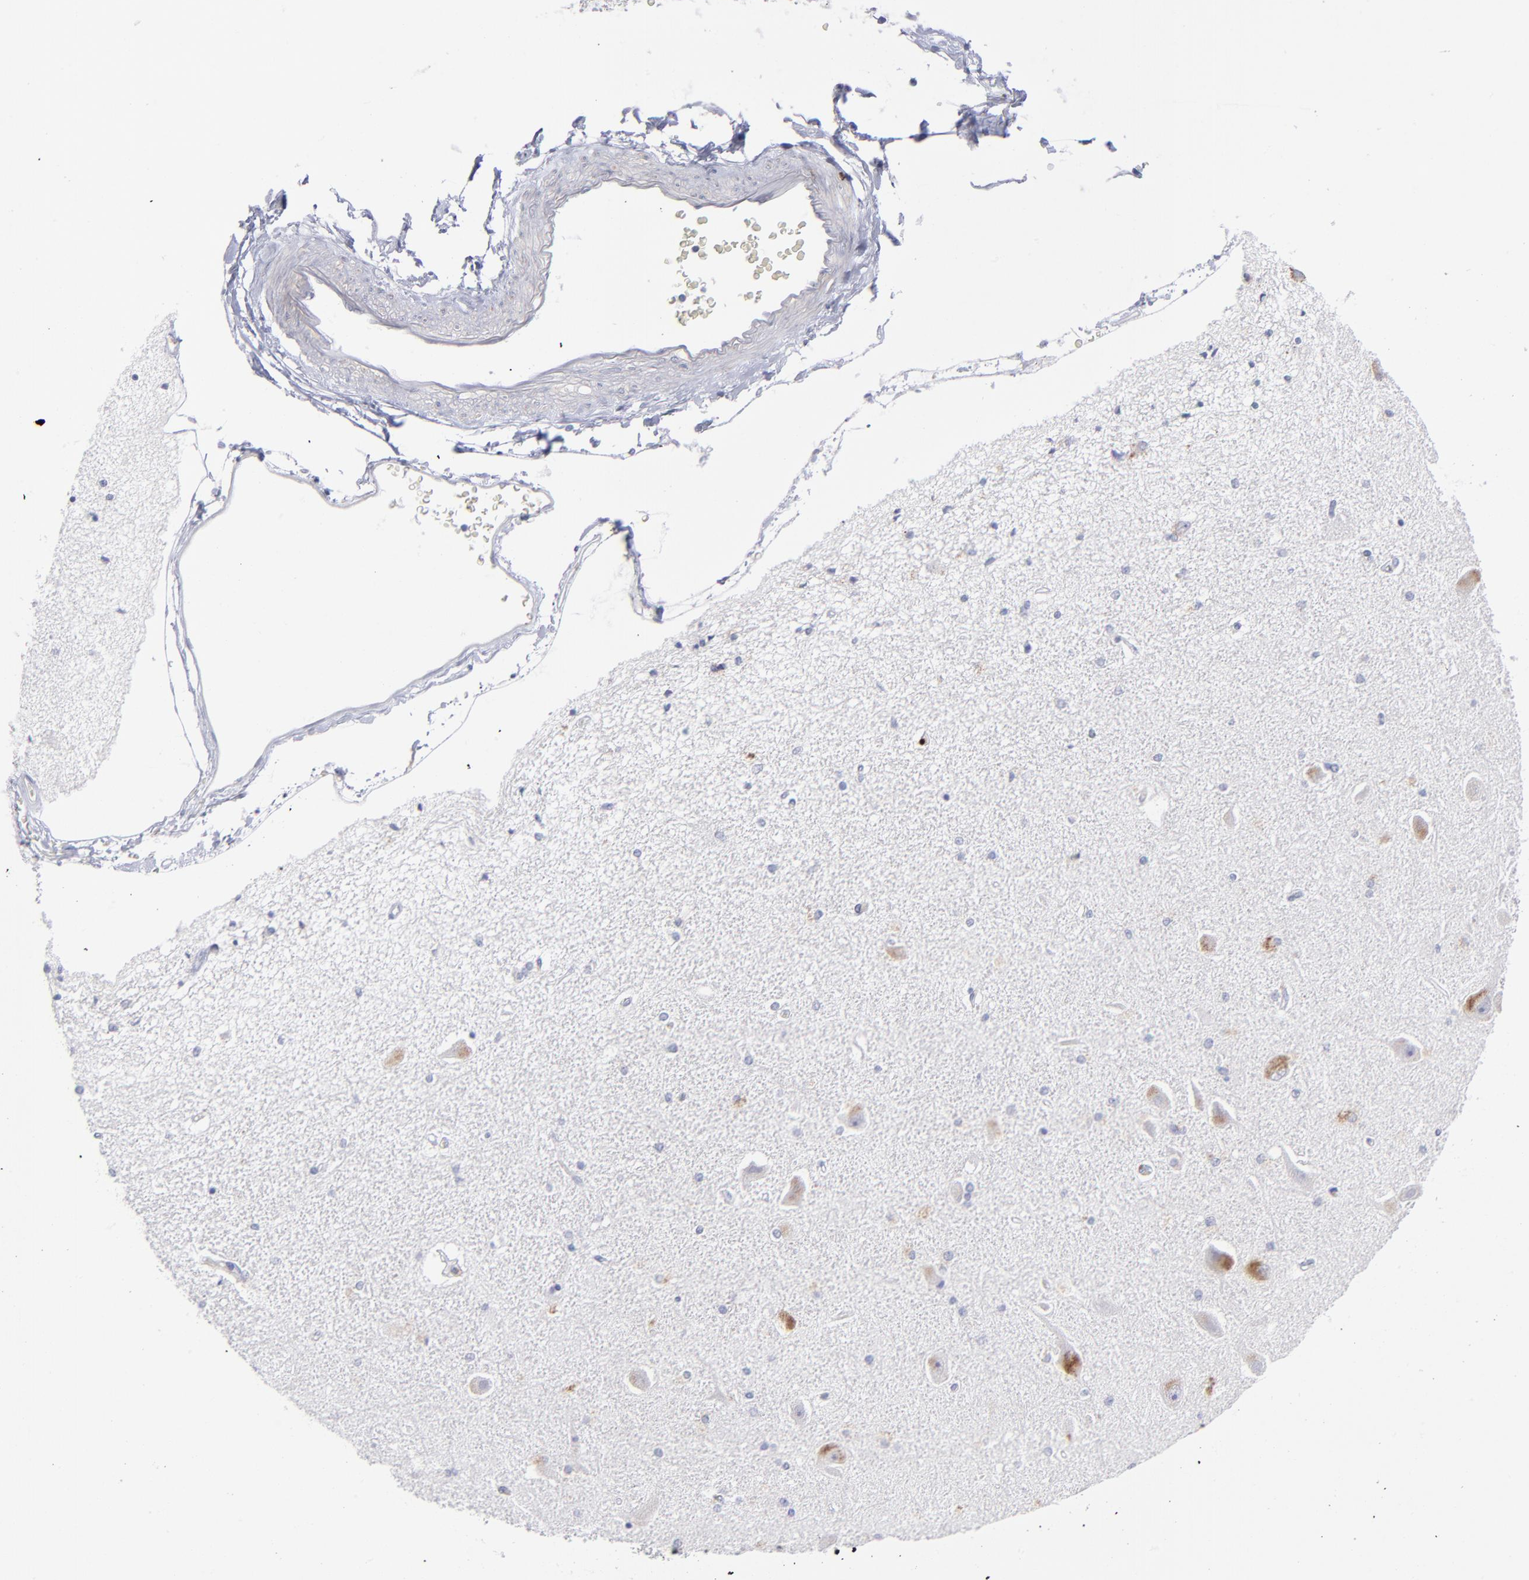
{"staining": {"intensity": "negative", "quantity": "none", "location": "none"}, "tissue": "hippocampus", "cell_type": "Glial cells", "image_type": "normal", "snomed": [{"axis": "morphology", "description": "Normal tissue, NOS"}, {"axis": "topography", "description": "Hippocampus"}], "caption": "Immunohistochemistry (IHC) of unremarkable hippocampus shows no expression in glial cells.", "gene": "MTHFD2", "patient": {"sex": "female", "age": 54}}